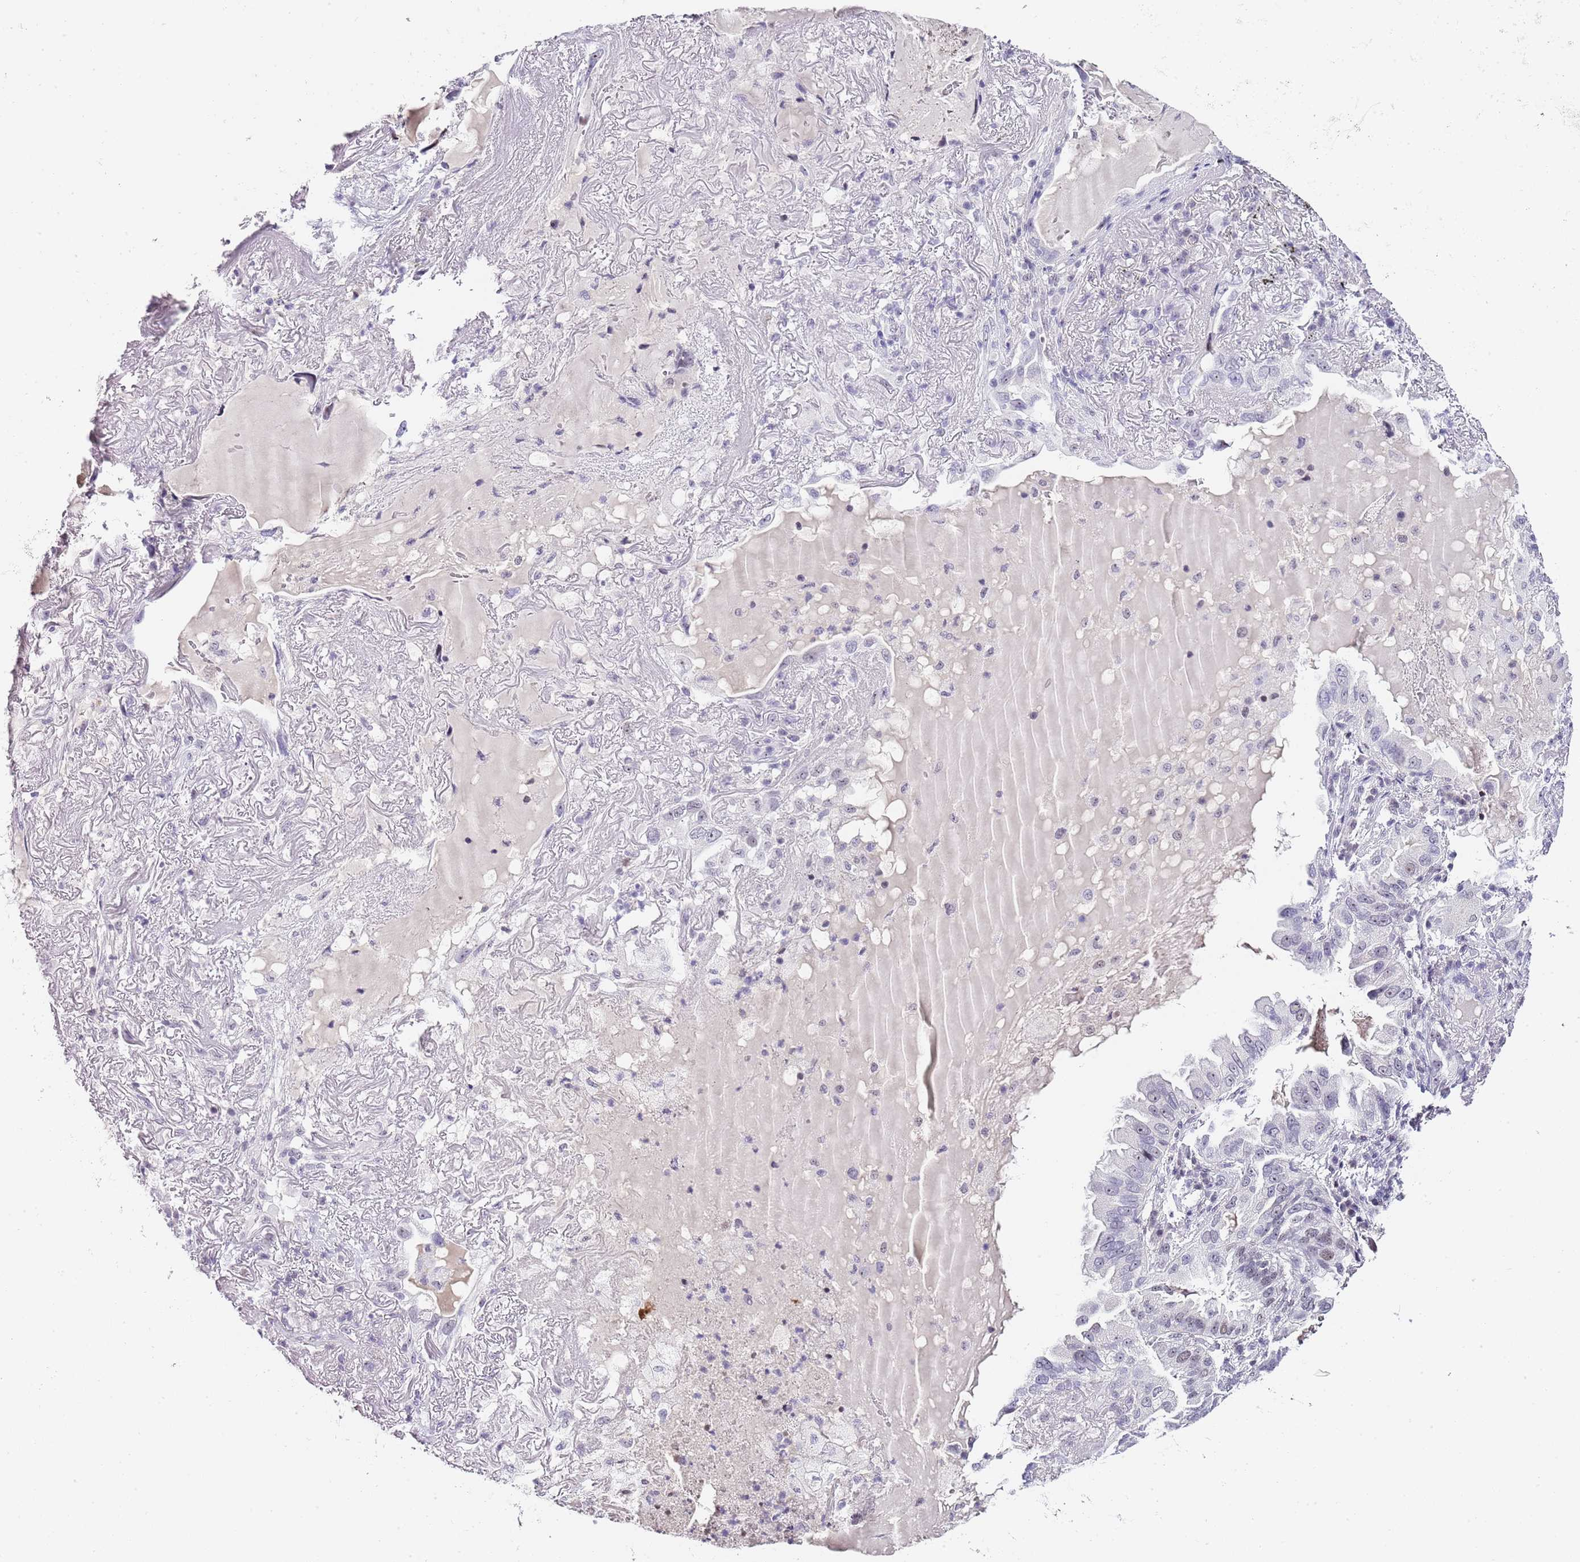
{"staining": {"intensity": "negative", "quantity": "none", "location": "none"}, "tissue": "lung cancer", "cell_type": "Tumor cells", "image_type": "cancer", "snomed": [{"axis": "morphology", "description": "Adenocarcinoma, NOS"}, {"axis": "topography", "description": "Lung"}], "caption": "Tumor cells are negative for protein expression in human lung cancer (adenocarcinoma).", "gene": "NOP56", "patient": {"sex": "female", "age": 69}}